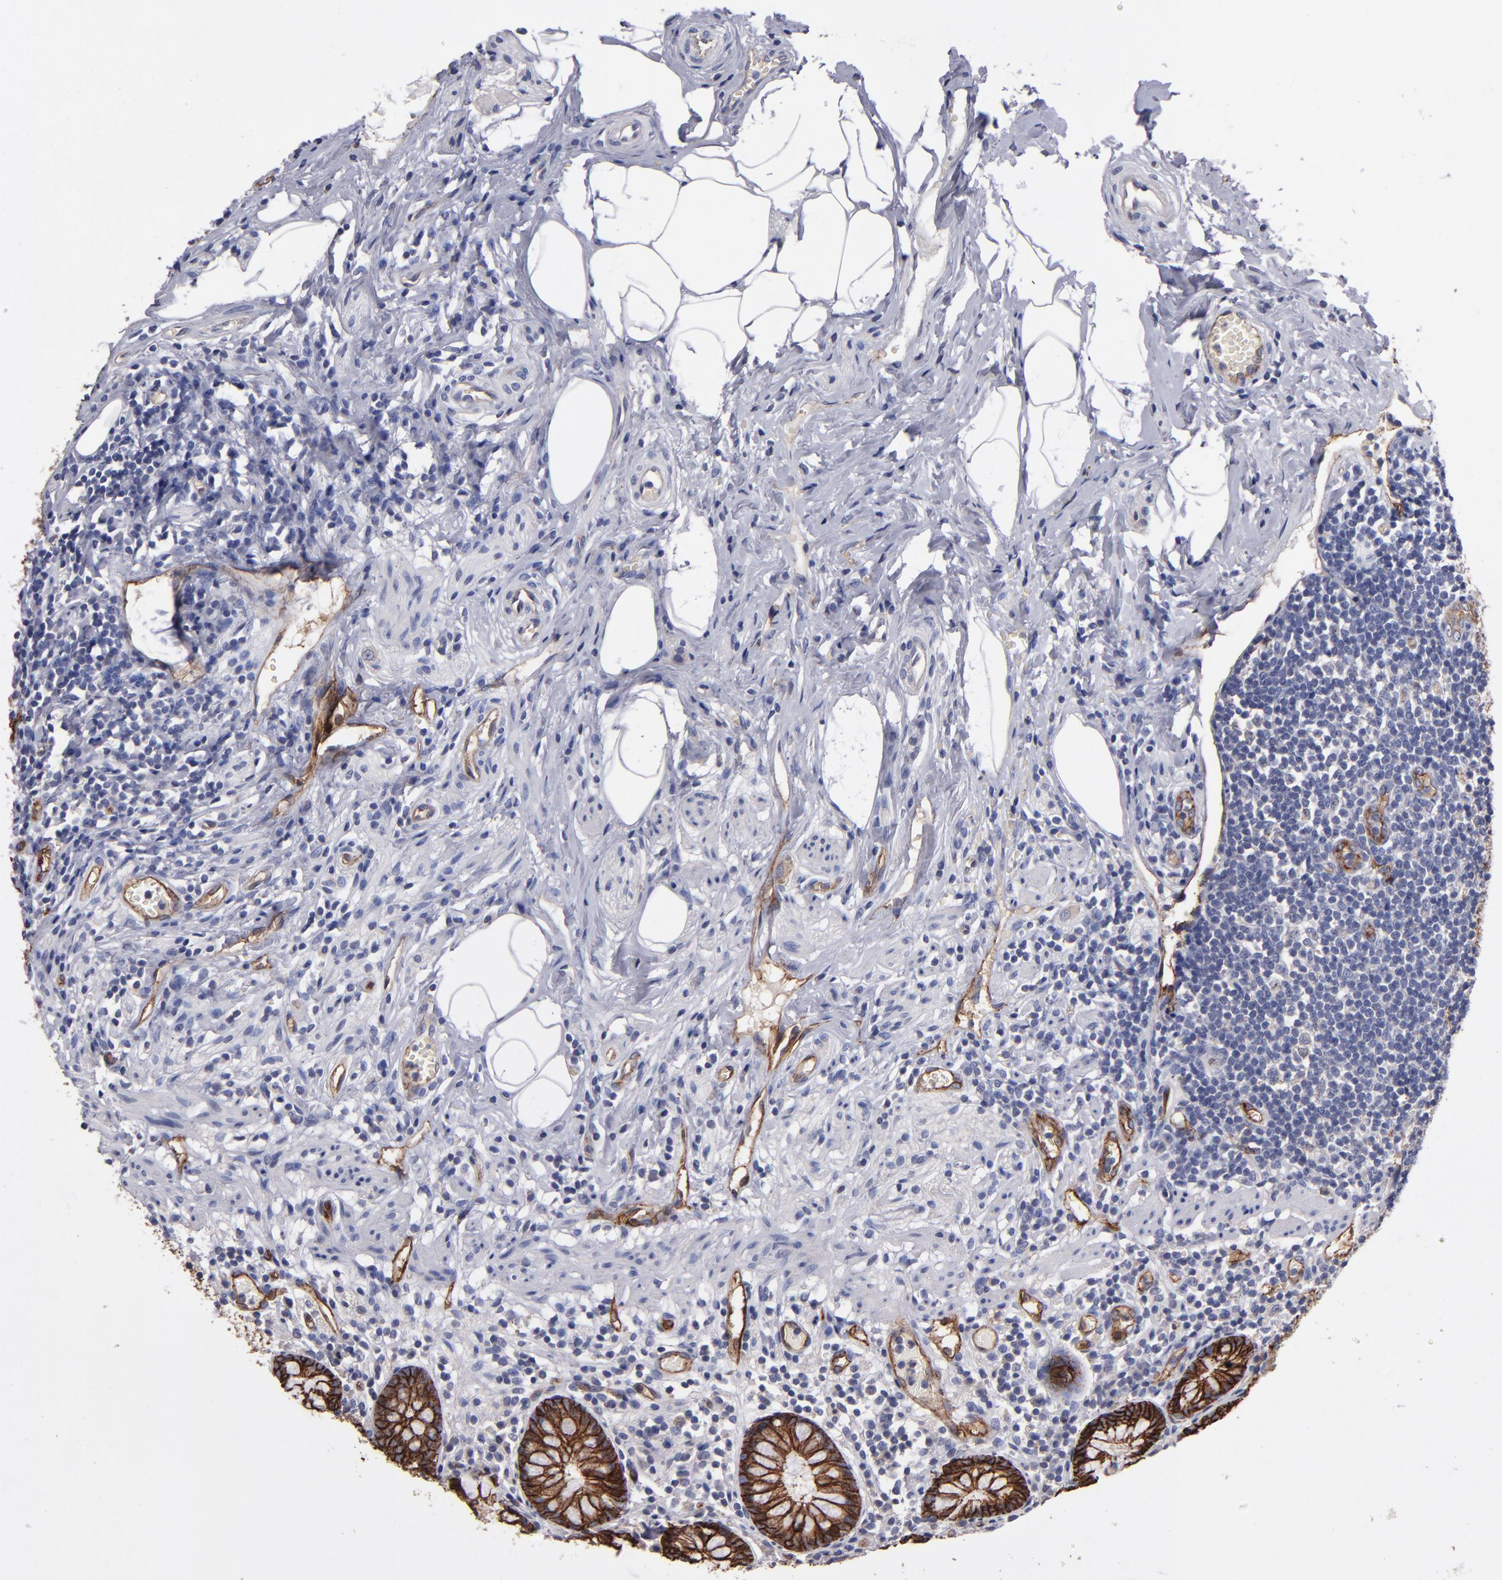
{"staining": {"intensity": "strong", "quantity": ">75%", "location": "cytoplasmic/membranous"}, "tissue": "appendix", "cell_type": "Glandular cells", "image_type": "normal", "snomed": [{"axis": "morphology", "description": "Normal tissue, NOS"}, {"axis": "topography", "description": "Appendix"}], "caption": "A photomicrograph of appendix stained for a protein displays strong cytoplasmic/membranous brown staining in glandular cells. The protein is stained brown, and the nuclei are stained in blue (DAB IHC with brightfield microscopy, high magnification).", "gene": "CLDN5", "patient": {"sex": "male", "age": 38}}